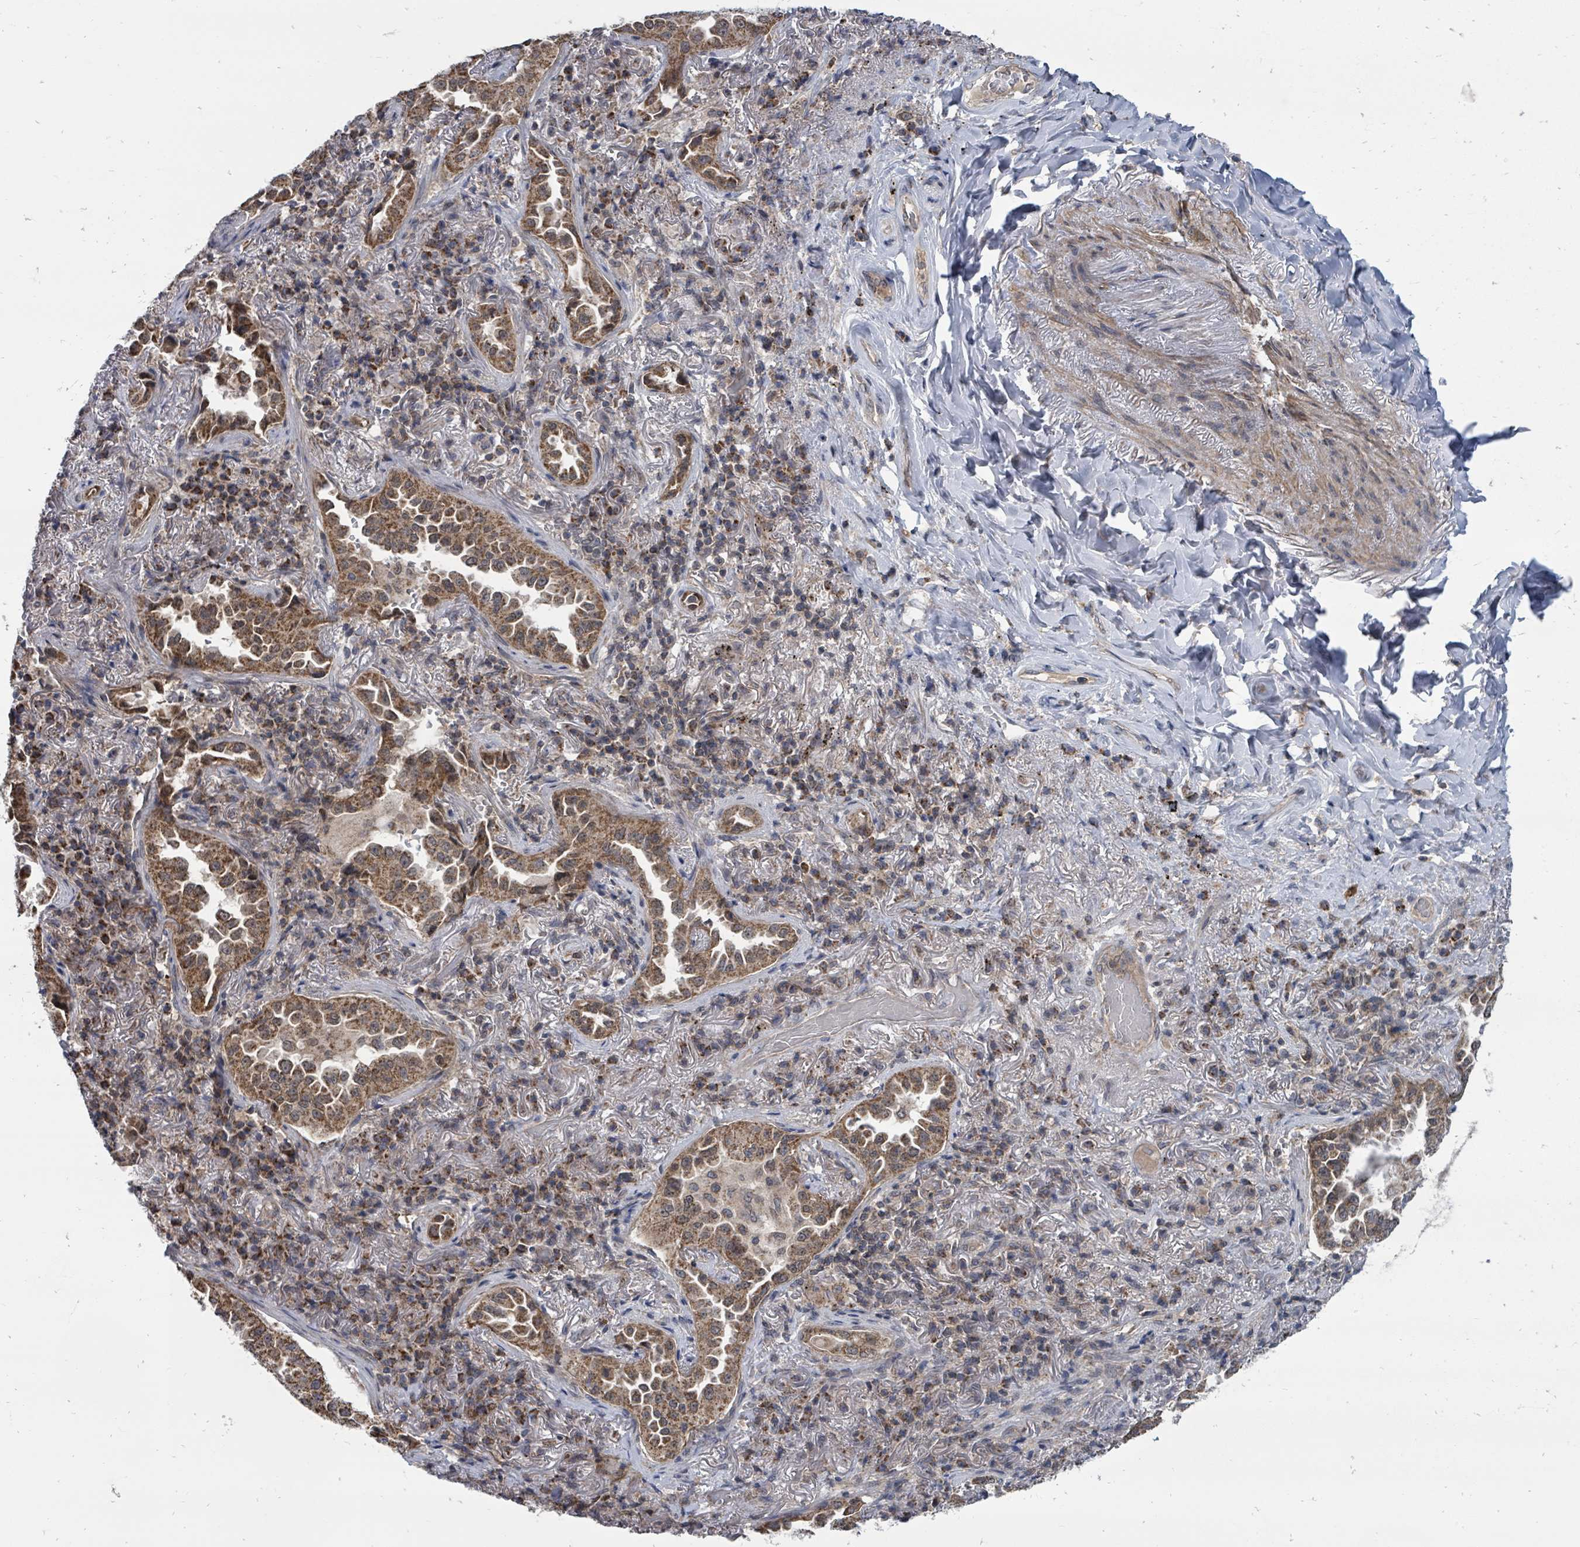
{"staining": {"intensity": "moderate", "quantity": ">75%", "location": "cytoplasmic/membranous"}, "tissue": "lung cancer", "cell_type": "Tumor cells", "image_type": "cancer", "snomed": [{"axis": "morphology", "description": "Adenocarcinoma, NOS"}, {"axis": "topography", "description": "Lung"}], "caption": "Protein analysis of adenocarcinoma (lung) tissue demonstrates moderate cytoplasmic/membranous staining in approximately >75% of tumor cells. (Brightfield microscopy of DAB IHC at high magnification).", "gene": "MAGOHB", "patient": {"sex": "female", "age": 69}}